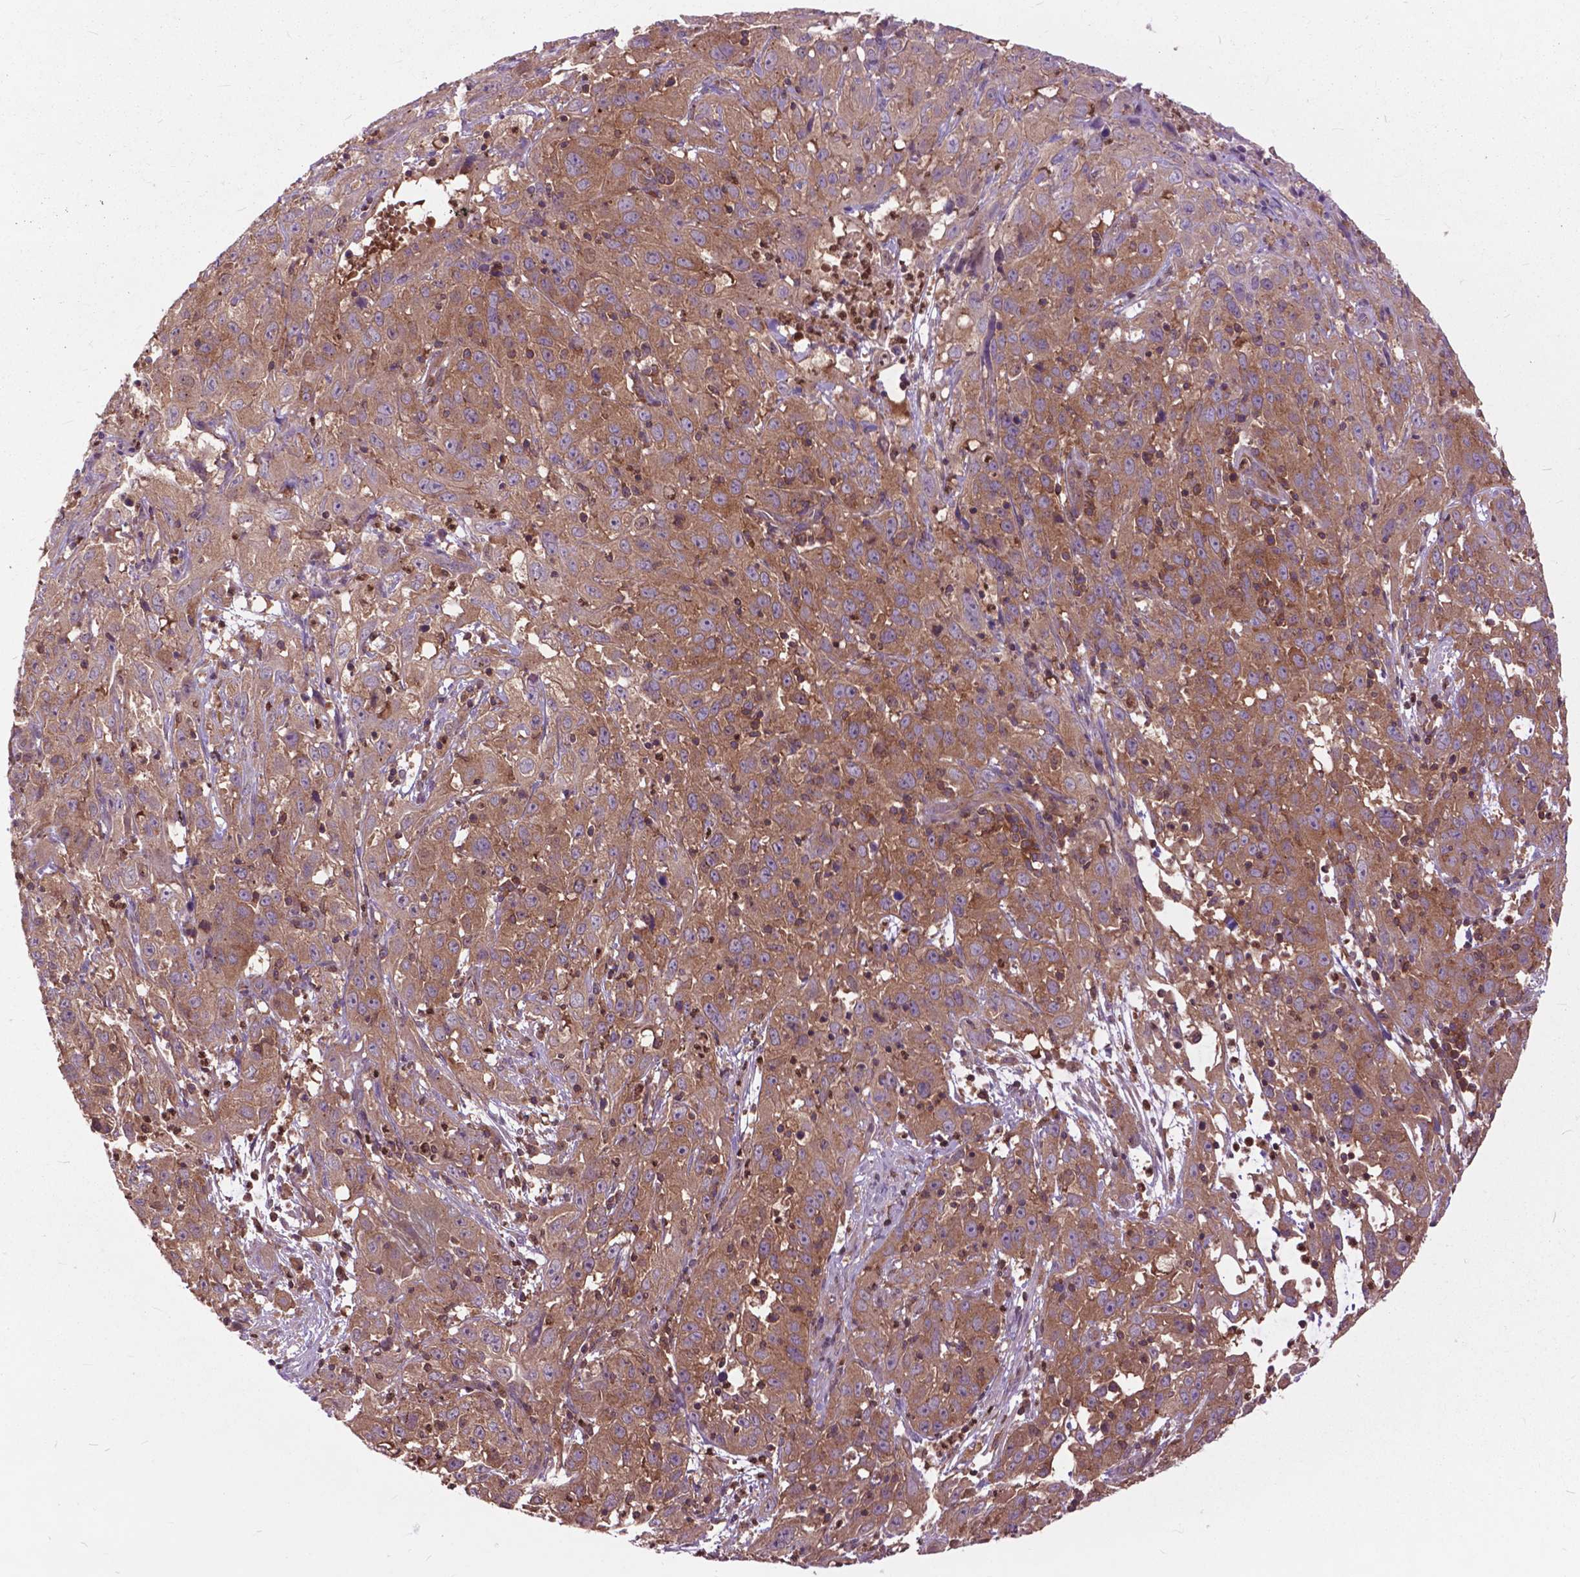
{"staining": {"intensity": "moderate", "quantity": ">75%", "location": "cytoplasmic/membranous"}, "tissue": "cervical cancer", "cell_type": "Tumor cells", "image_type": "cancer", "snomed": [{"axis": "morphology", "description": "Squamous cell carcinoma, NOS"}, {"axis": "topography", "description": "Cervix"}], "caption": "The photomicrograph reveals a brown stain indicating the presence of a protein in the cytoplasmic/membranous of tumor cells in cervical cancer (squamous cell carcinoma).", "gene": "ARAF", "patient": {"sex": "female", "age": 32}}